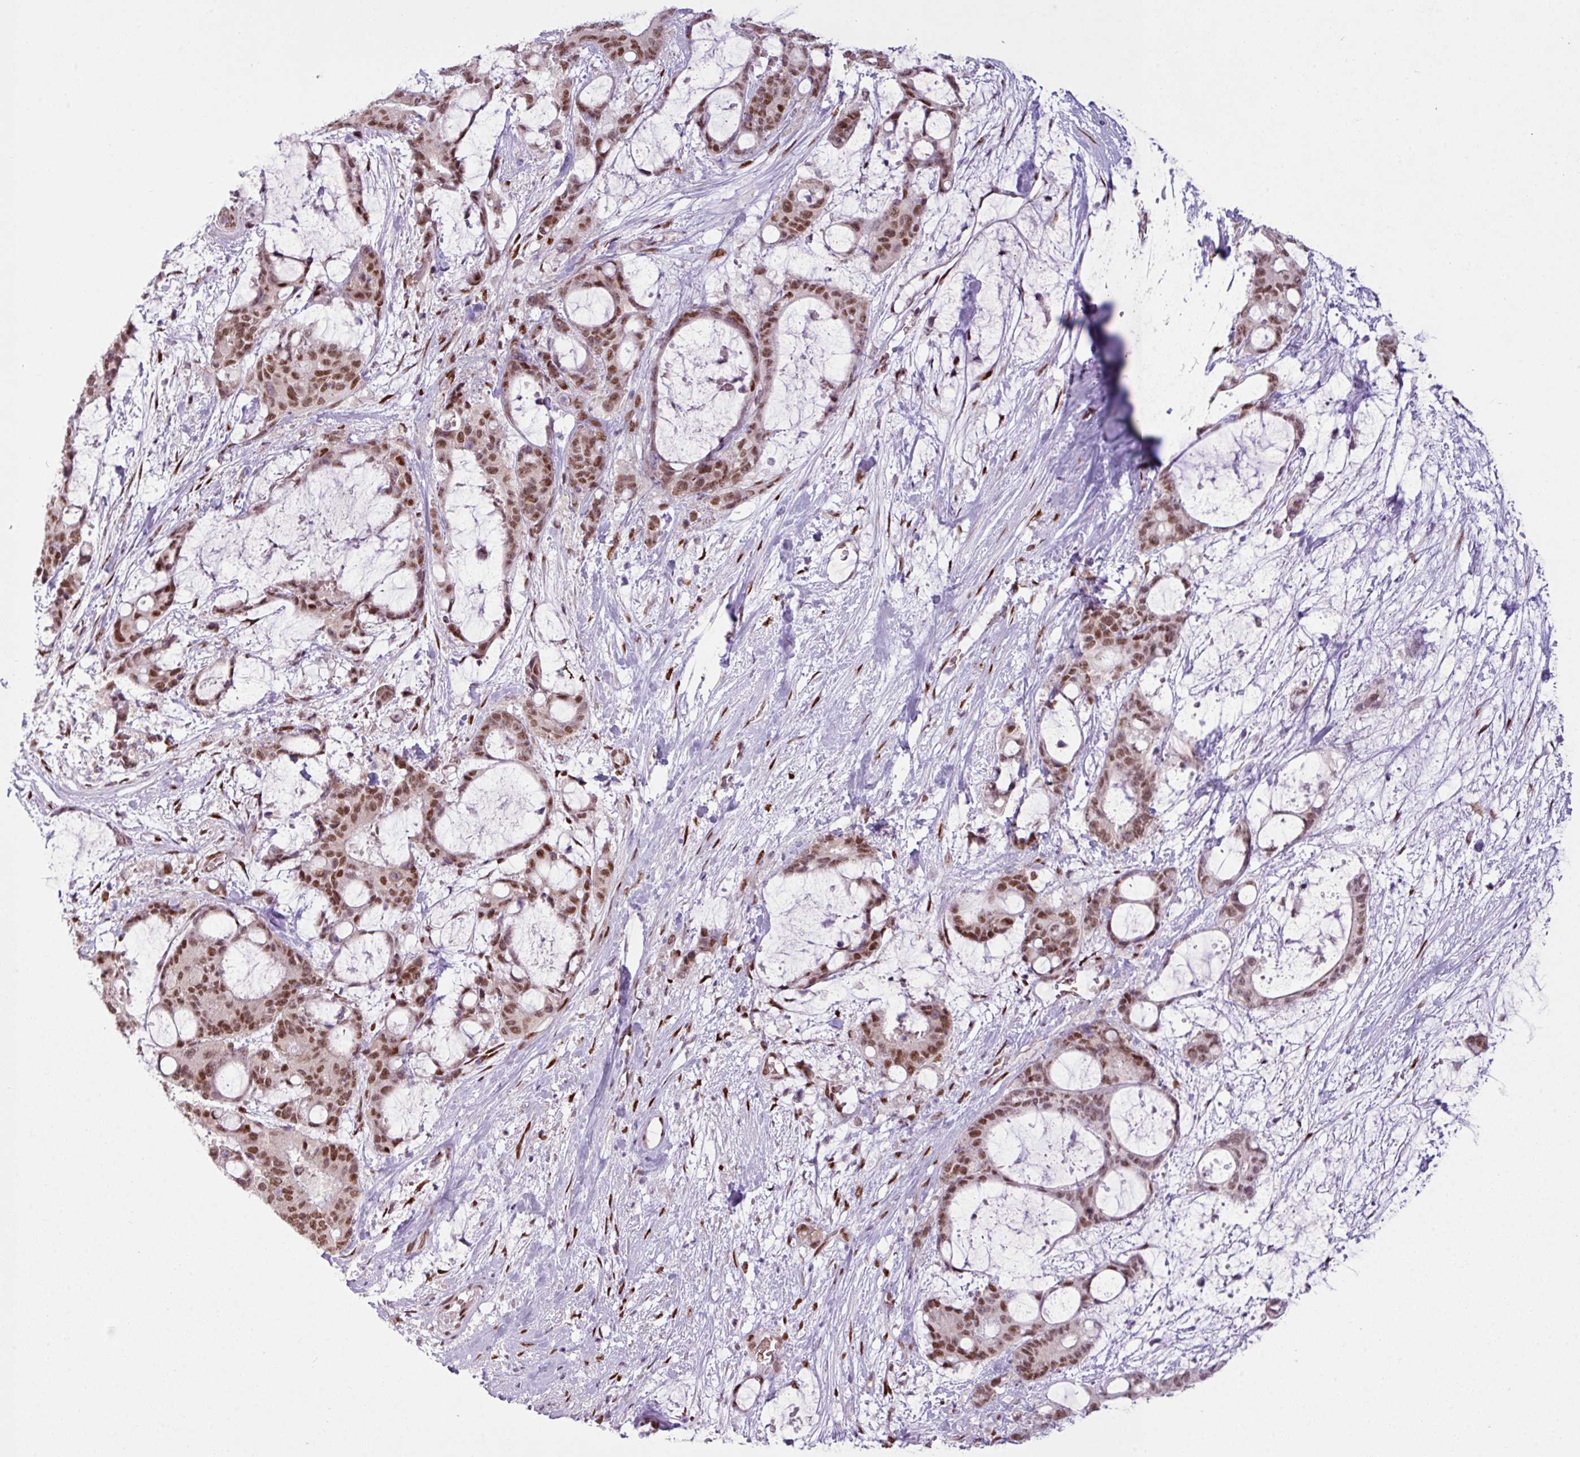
{"staining": {"intensity": "moderate", "quantity": ">75%", "location": "nuclear"}, "tissue": "liver cancer", "cell_type": "Tumor cells", "image_type": "cancer", "snomed": [{"axis": "morphology", "description": "Normal tissue, NOS"}, {"axis": "morphology", "description": "Cholangiocarcinoma"}, {"axis": "topography", "description": "Liver"}, {"axis": "topography", "description": "Peripheral nerve tissue"}], "caption": "A micrograph of human liver cancer (cholangiocarcinoma) stained for a protein displays moderate nuclear brown staining in tumor cells. (brown staining indicates protein expression, while blue staining denotes nuclei).", "gene": "PRDM5", "patient": {"sex": "female", "age": 73}}